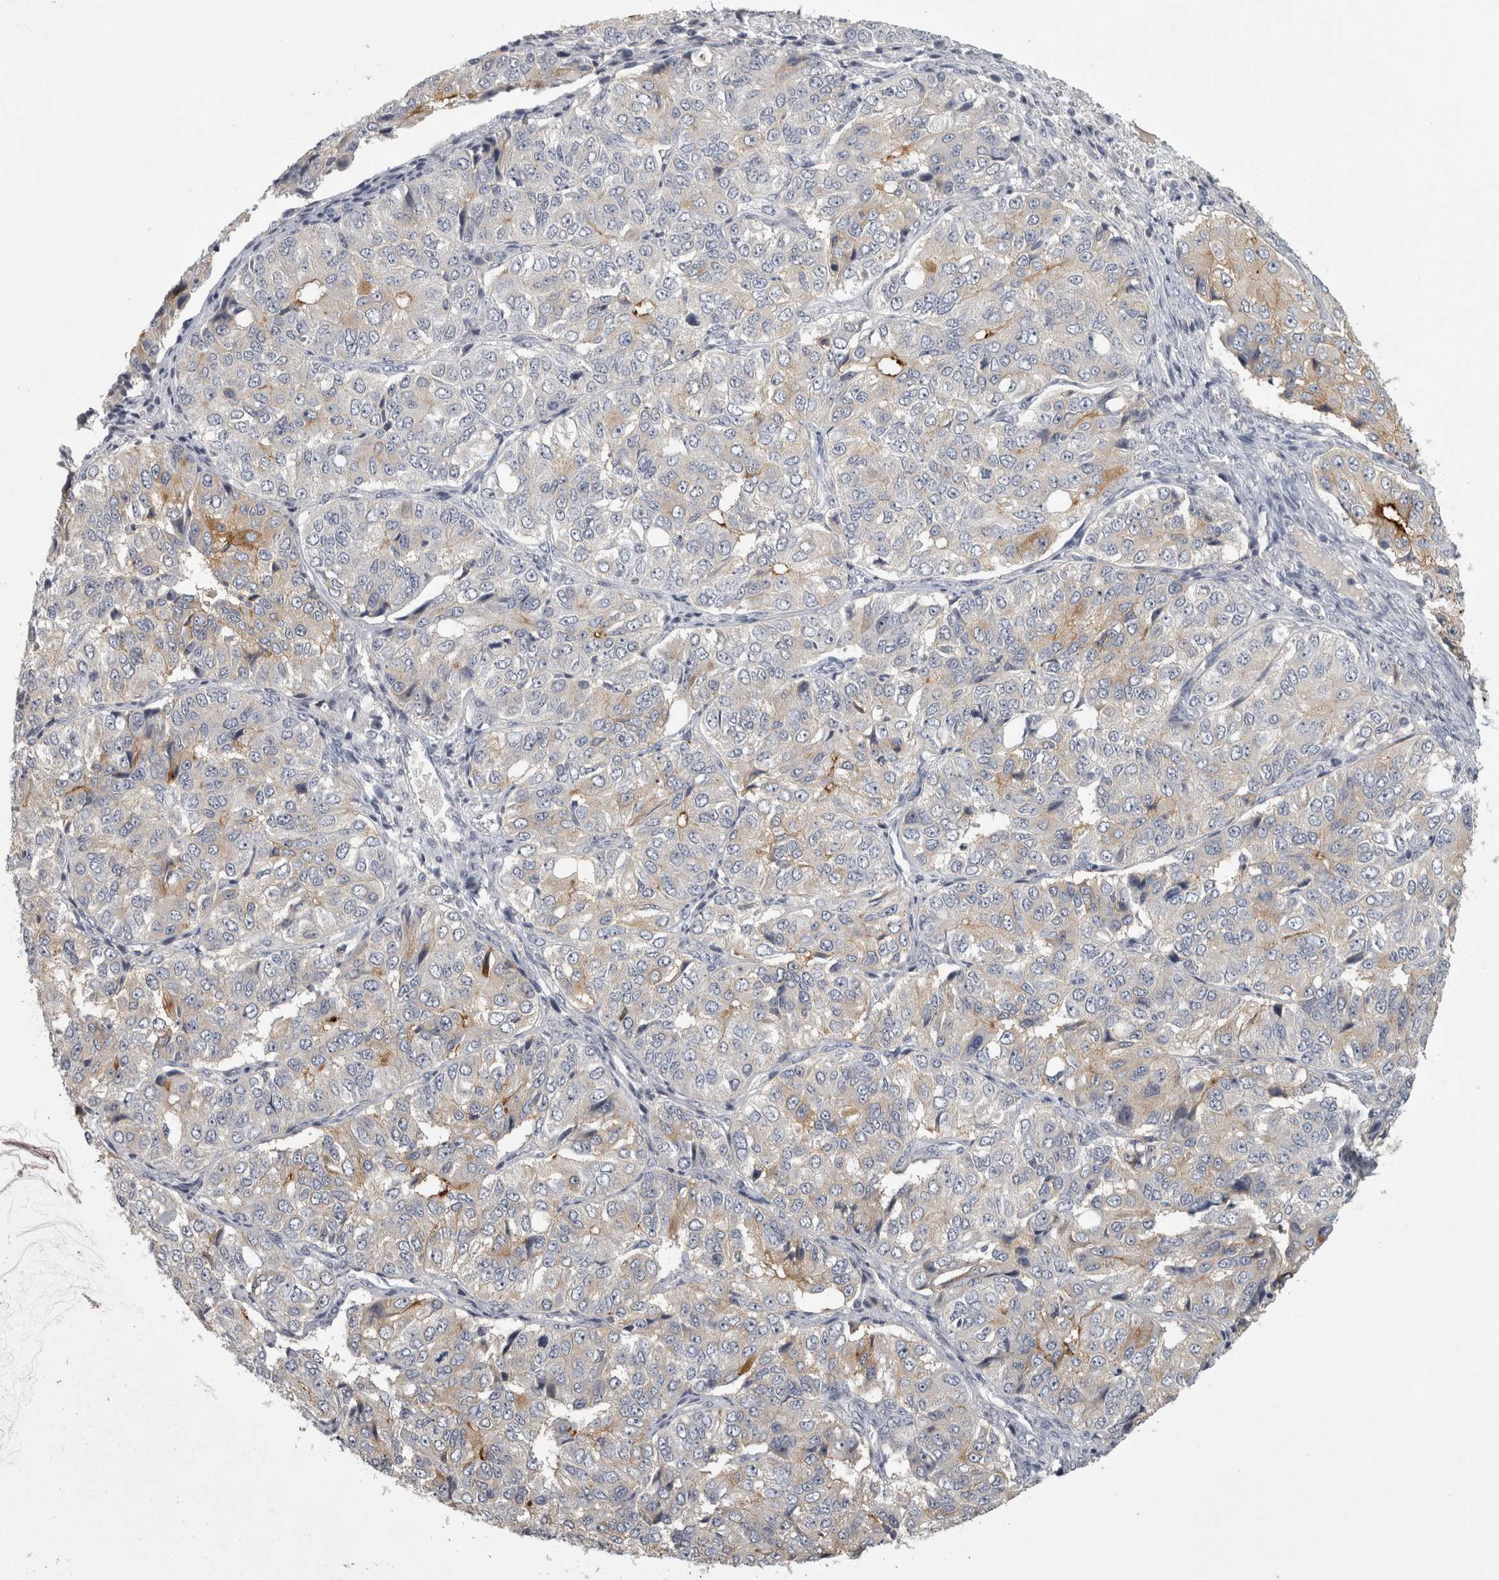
{"staining": {"intensity": "weak", "quantity": "<25%", "location": "cytoplasmic/membranous"}, "tissue": "ovarian cancer", "cell_type": "Tumor cells", "image_type": "cancer", "snomed": [{"axis": "morphology", "description": "Carcinoma, endometroid"}, {"axis": "topography", "description": "Ovary"}], "caption": "This is a micrograph of immunohistochemistry (IHC) staining of ovarian cancer, which shows no expression in tumor cells.", "gene": "ENPP7", "patient": {"sex": "female", "age": 51}}